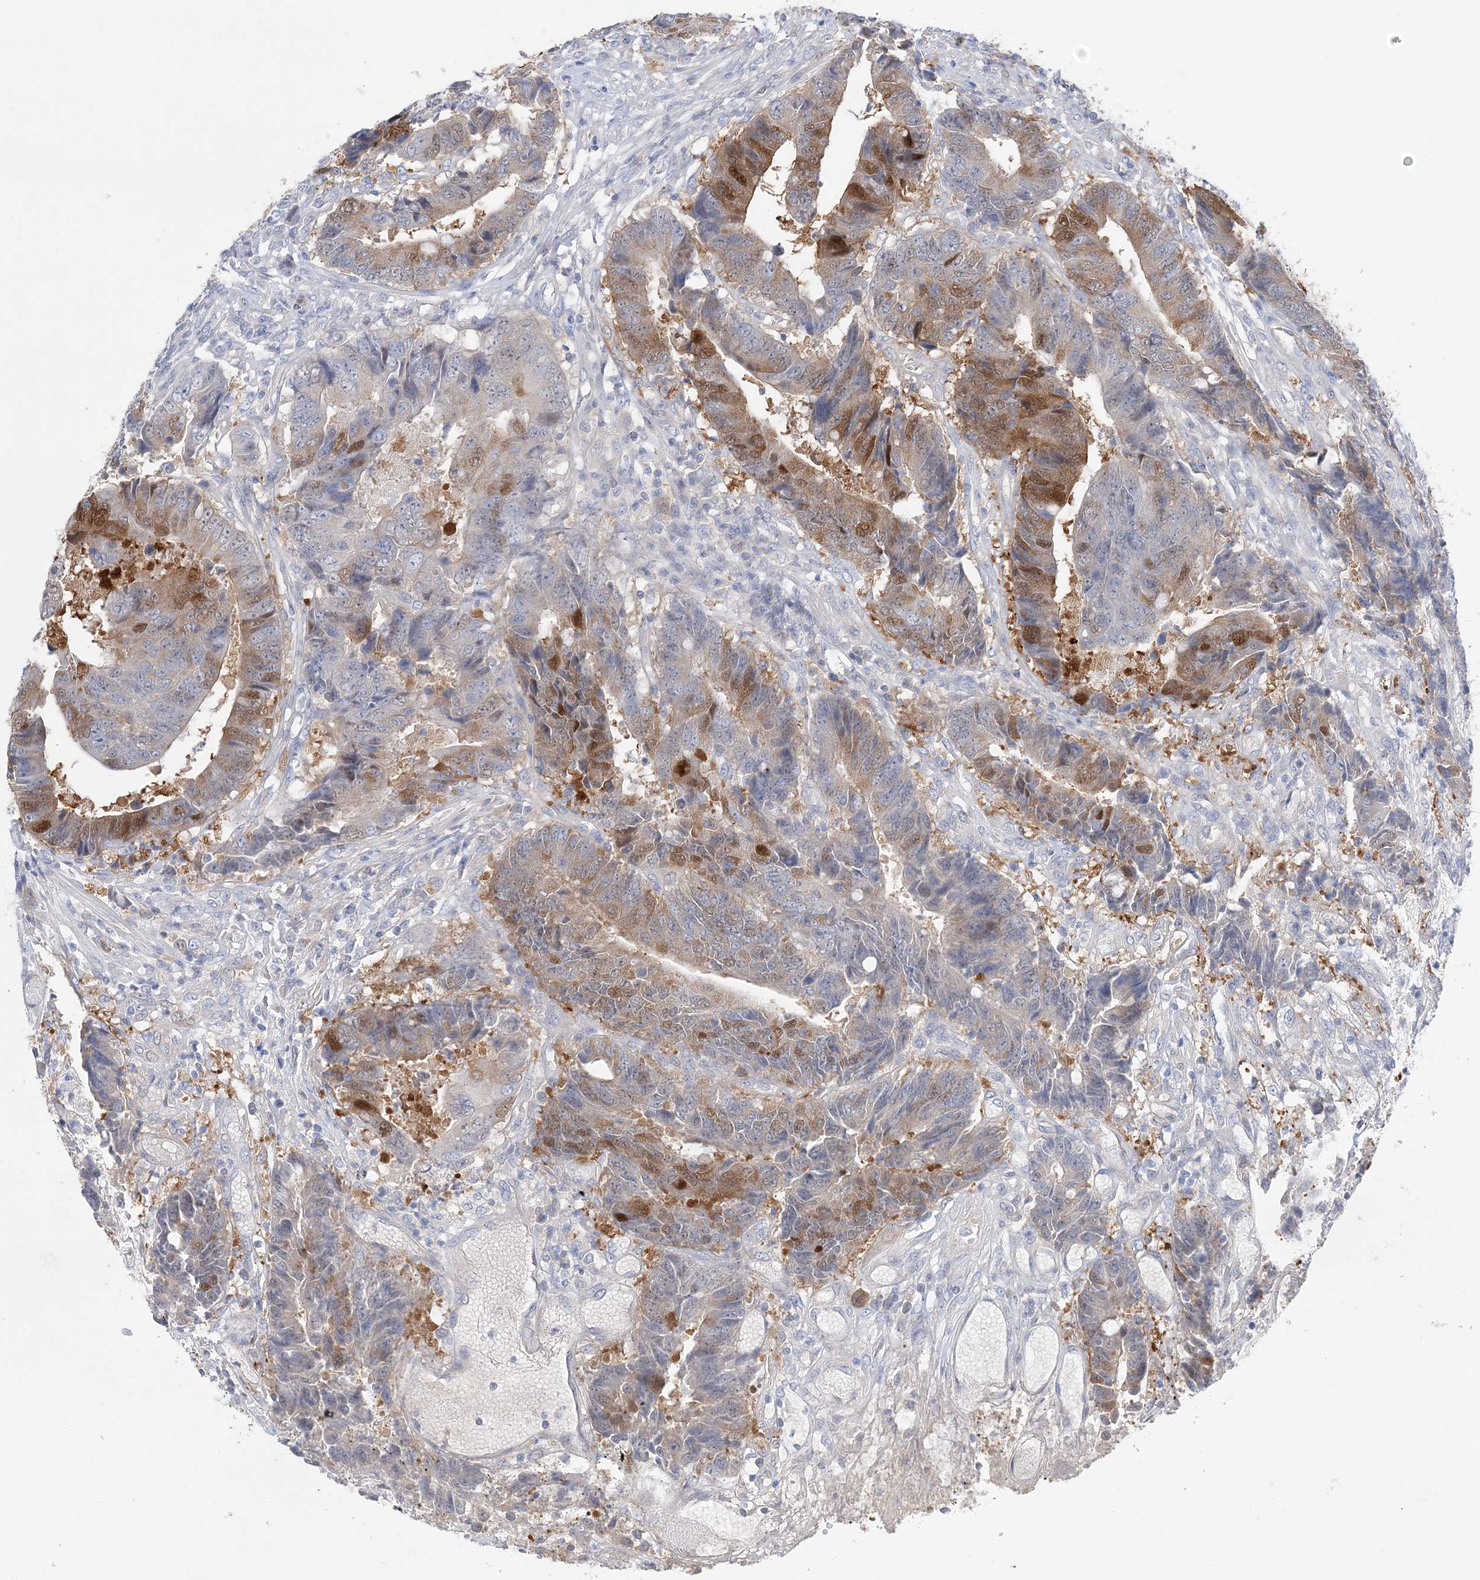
{"staining": {"intensity": "moderate", "quantity": "25%-75%", "location": "cytoplasmic/membranous,nuclear"}, "tissue": "colorectal cancer", "cell_type": "Tumor cells", "image_type": "cancer", "snomed": [{"axis": "morphology", "description": "Adenocarcinoma, NOS"}, {"axis": "topography", "description": "Rectum"}], "caption": "Colorectal cancer stained for a protein shows moderate cytoplasmic/membranous and nuclear positivity in tumor cells.", "gene": "HMGCS1", "patient": {"sex": "male", "age": 84}}